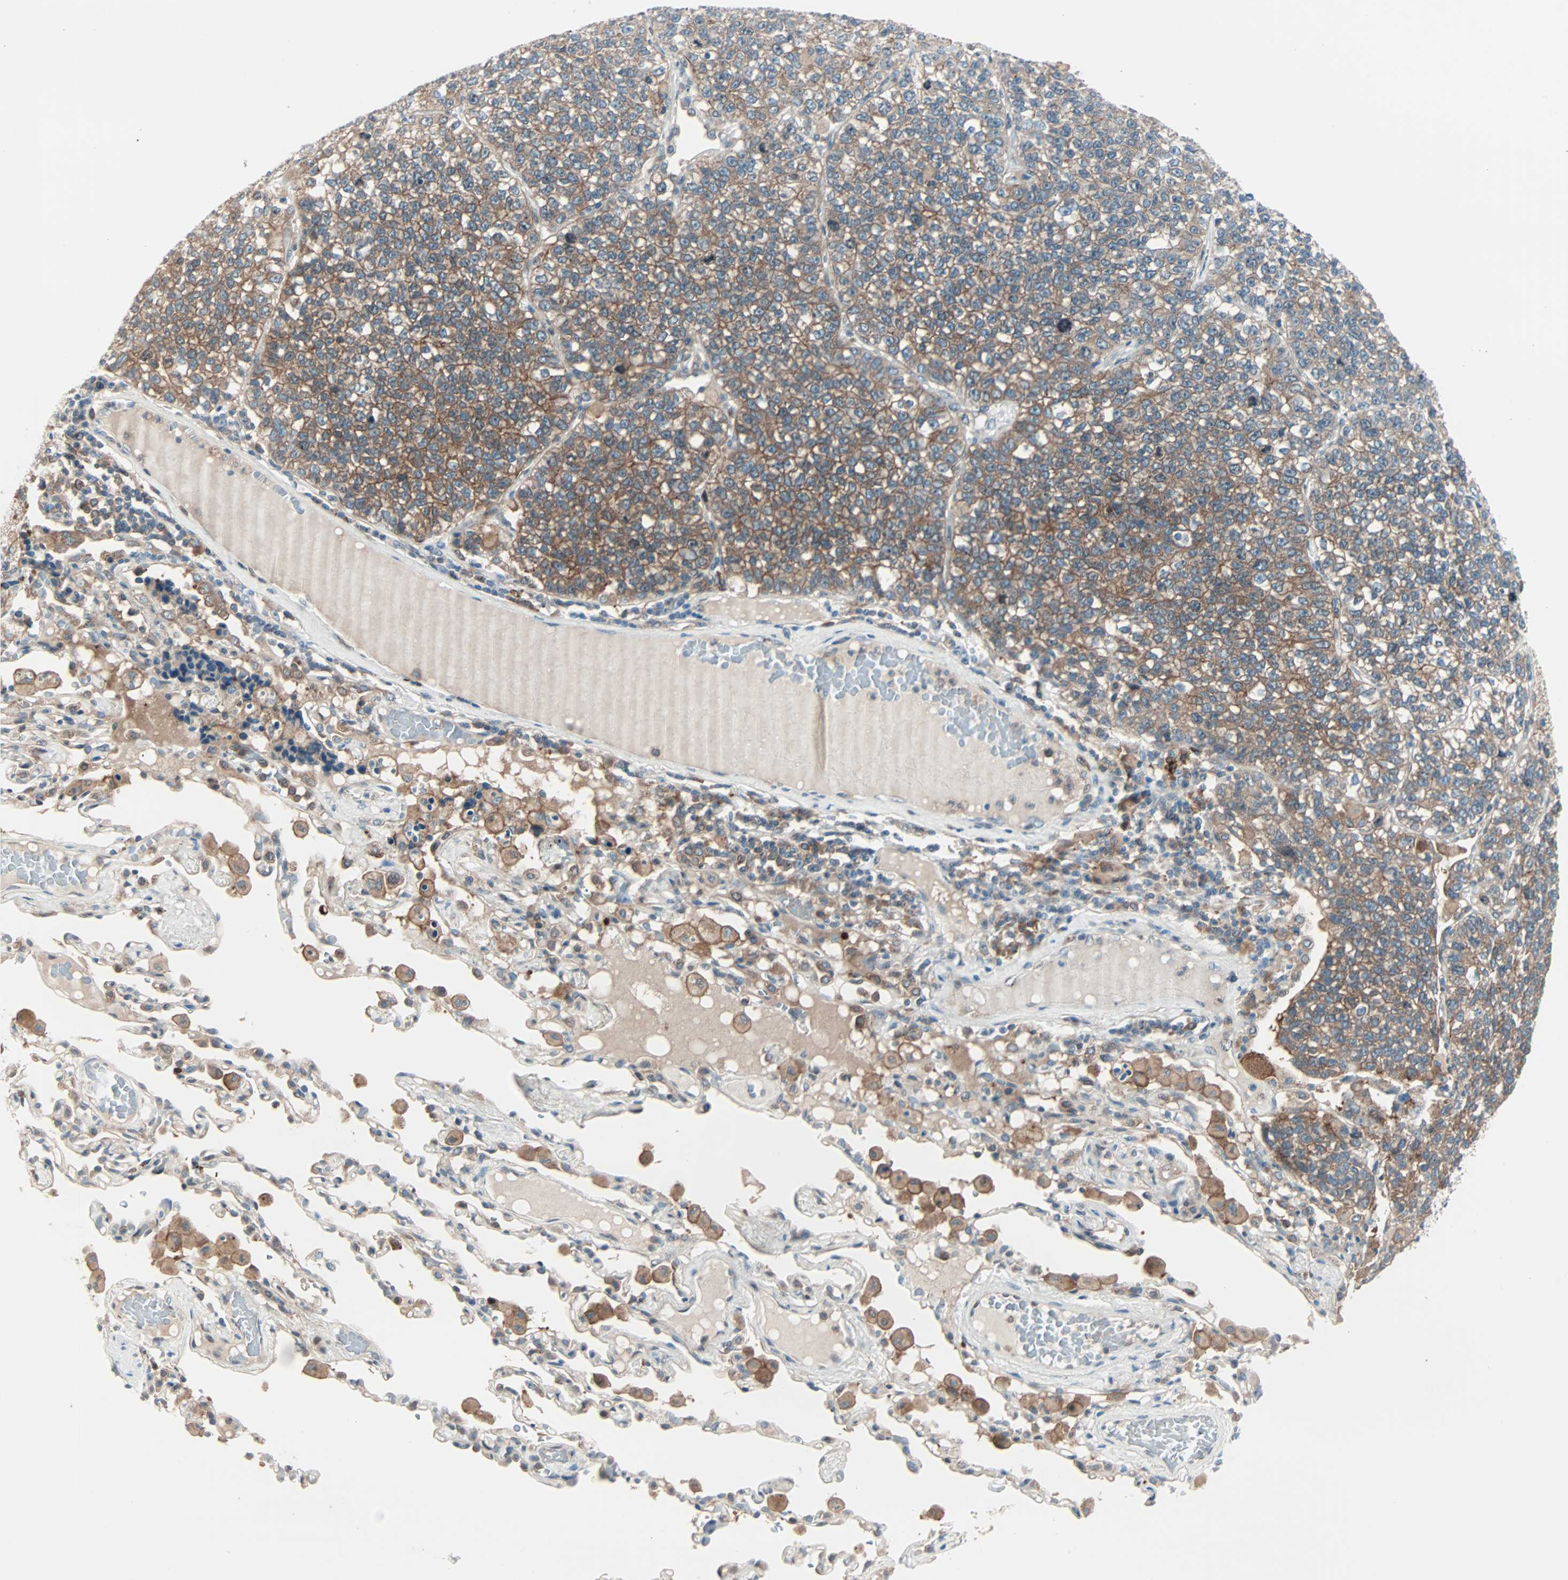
{"staining": {"intensity": "moderate", "quantity": ">75%", "location": "cytoplasmic/membranous"}, "tissue": "lung cancer", "cell_type": "Tumor cells", "image_type": "cancer", "snomed": [{"axis": "morphology", "description": "Adenocarcinoma, NOS"}, {"axis": "topography", "description": "Lung"}], "caption": "IHC (DAB (3,3'-diaminobenzidine)) staining of lung cancer exhibits moderate cytoplasmic/membranous protein positivity in approximately >75% of tumor cells.", "gene": "SMIM8", "patient": {"sex": "male", "age": 49}}